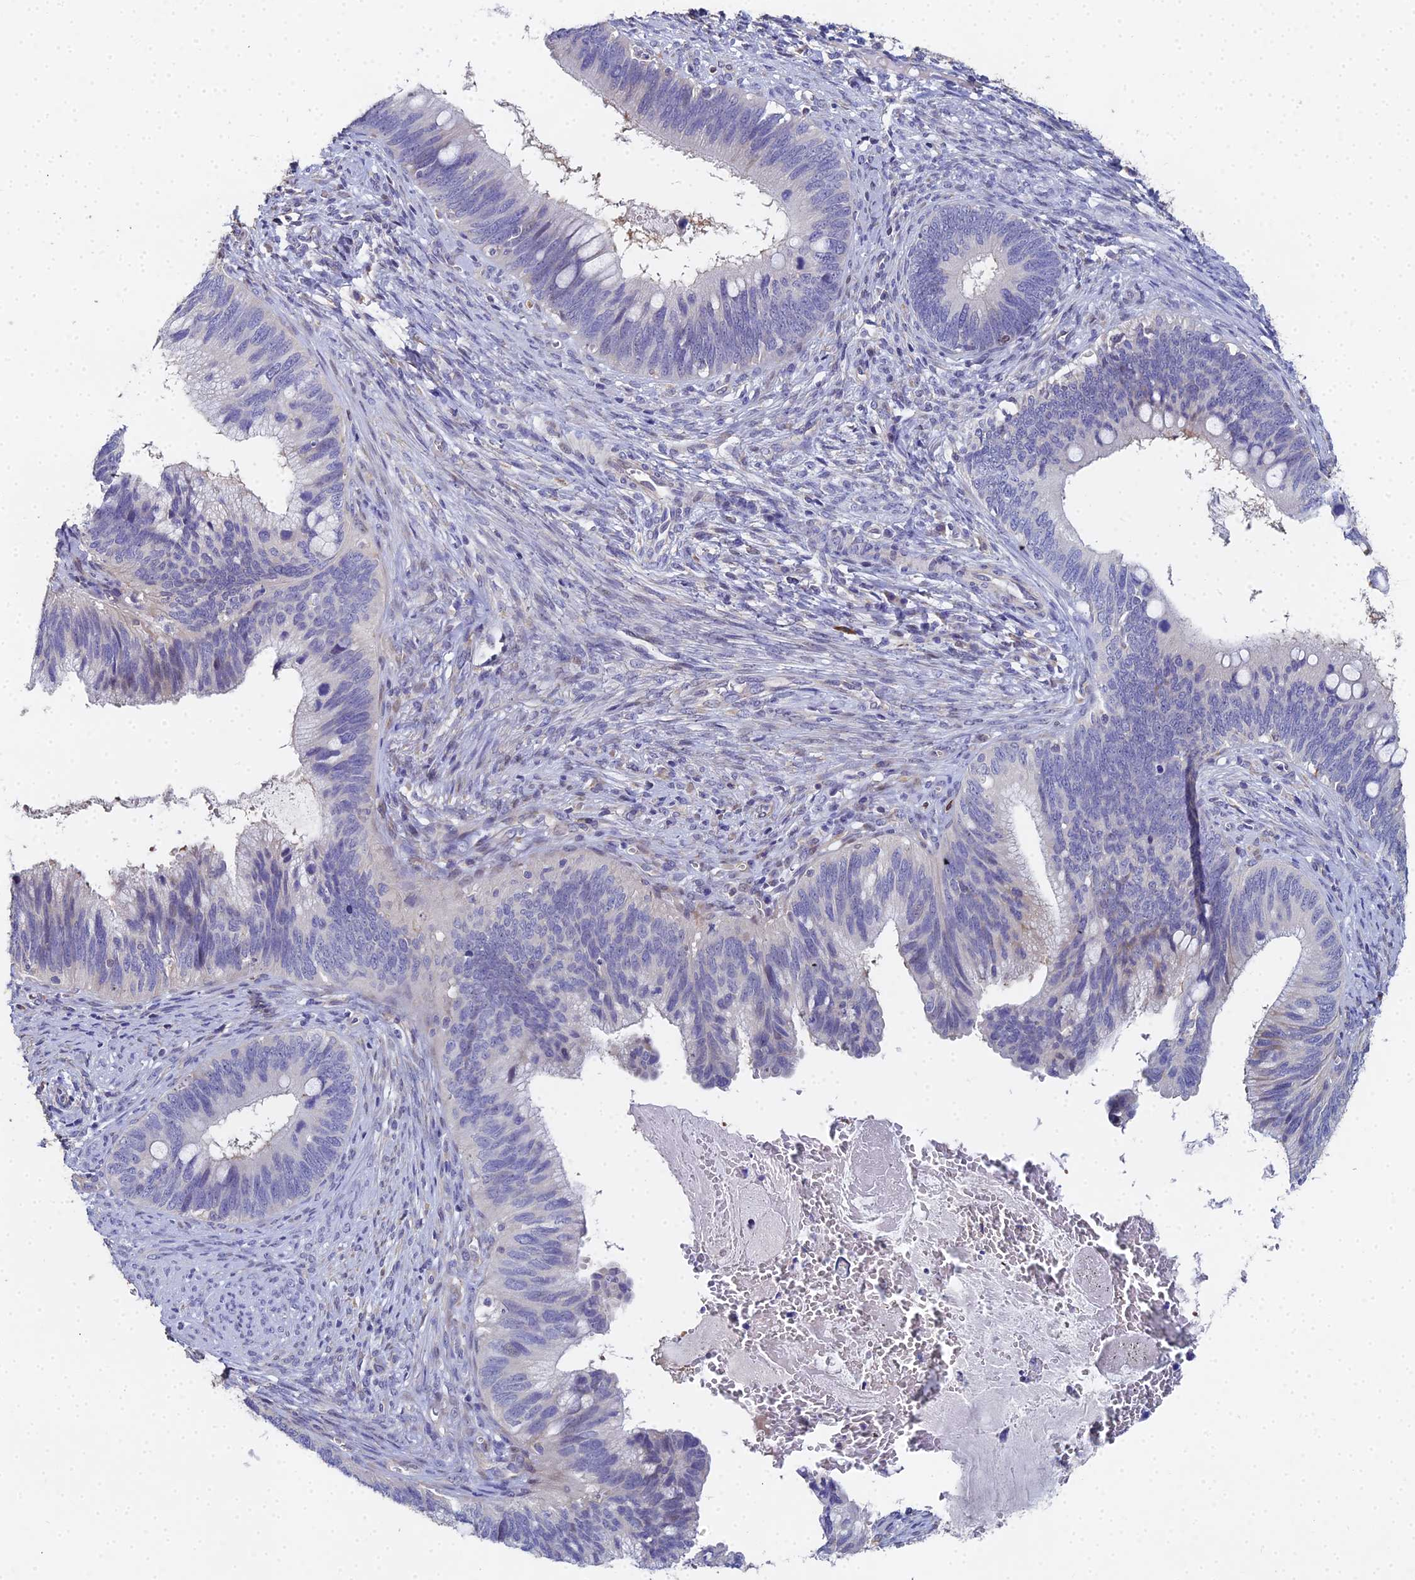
{"staining": {"intensity": "weak", "quantity": "<25%", "location": "cytoplasmic/membranous"}, "tissue": "cervical cancer", "cell_type": "Tumor cells", "image_type": "cancer", "snomed": [{"axis": "morphology", "description": "Adenocarcinoma, NOS"}, {"axis": "topography", "description": "Cervix"}], "caption": "Protein analysis of cervical adenocarcinoma exhibits no significant positivity in tumor cells.", "gene": "ENSG00000268674", "patient": {"sex": "female", "age": 42}}